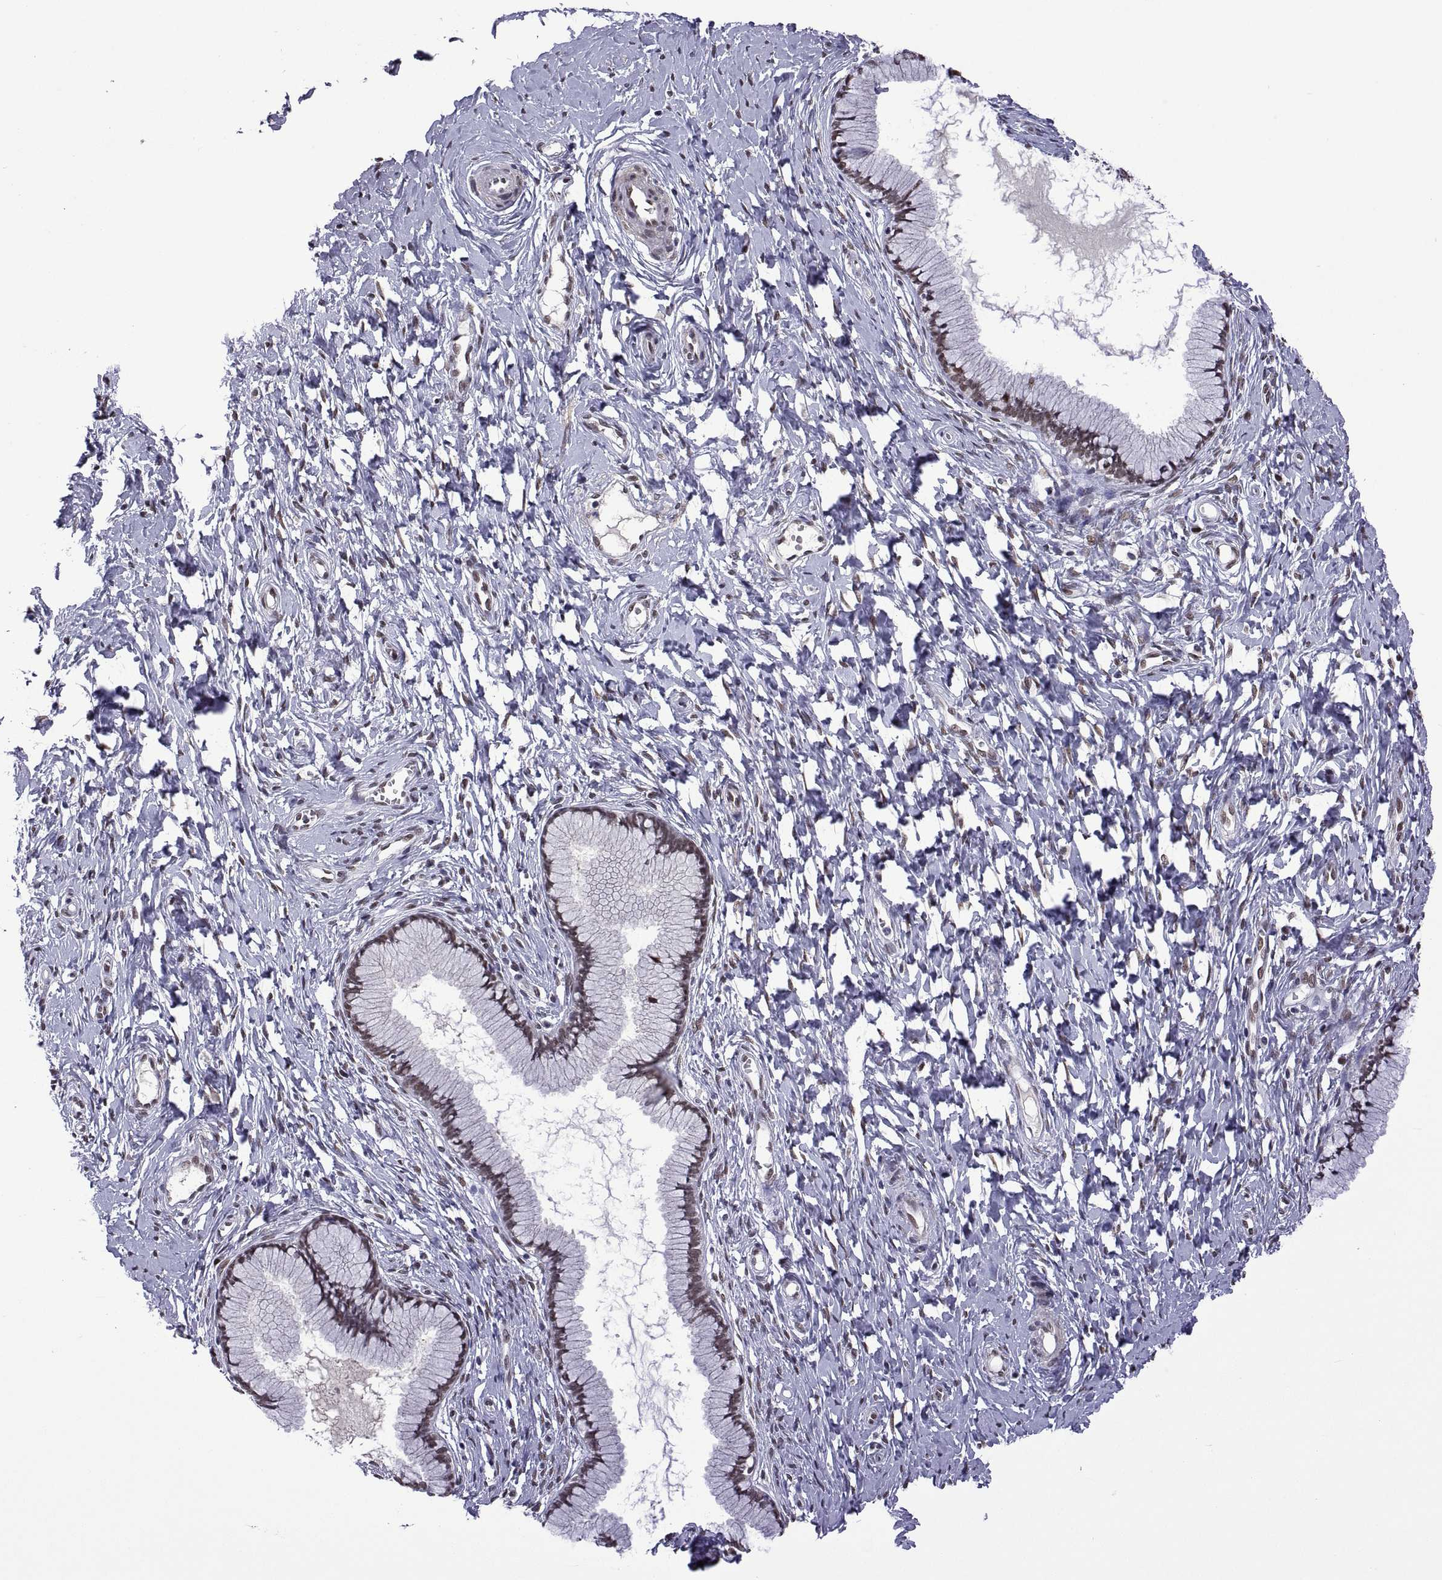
{"staining": {"intensity": "weak", "quantity": ">75%", "location": "nuclear"}, "tissue": "cervix", "cell_type": "Glandular cells", "image_type": "normal", "snomed": [{"axis": "morphology", "description": "Normal tissue, NOS"}, {"axis": "topography", "description": "Cervix"}], "caption": "Immunohistochemical staining of normal cervix shows weak nuclear protein positivity in about >75% of glandular cells.", "gene": "NR4A1", "patient": {"sex": "female", "age": 40}}